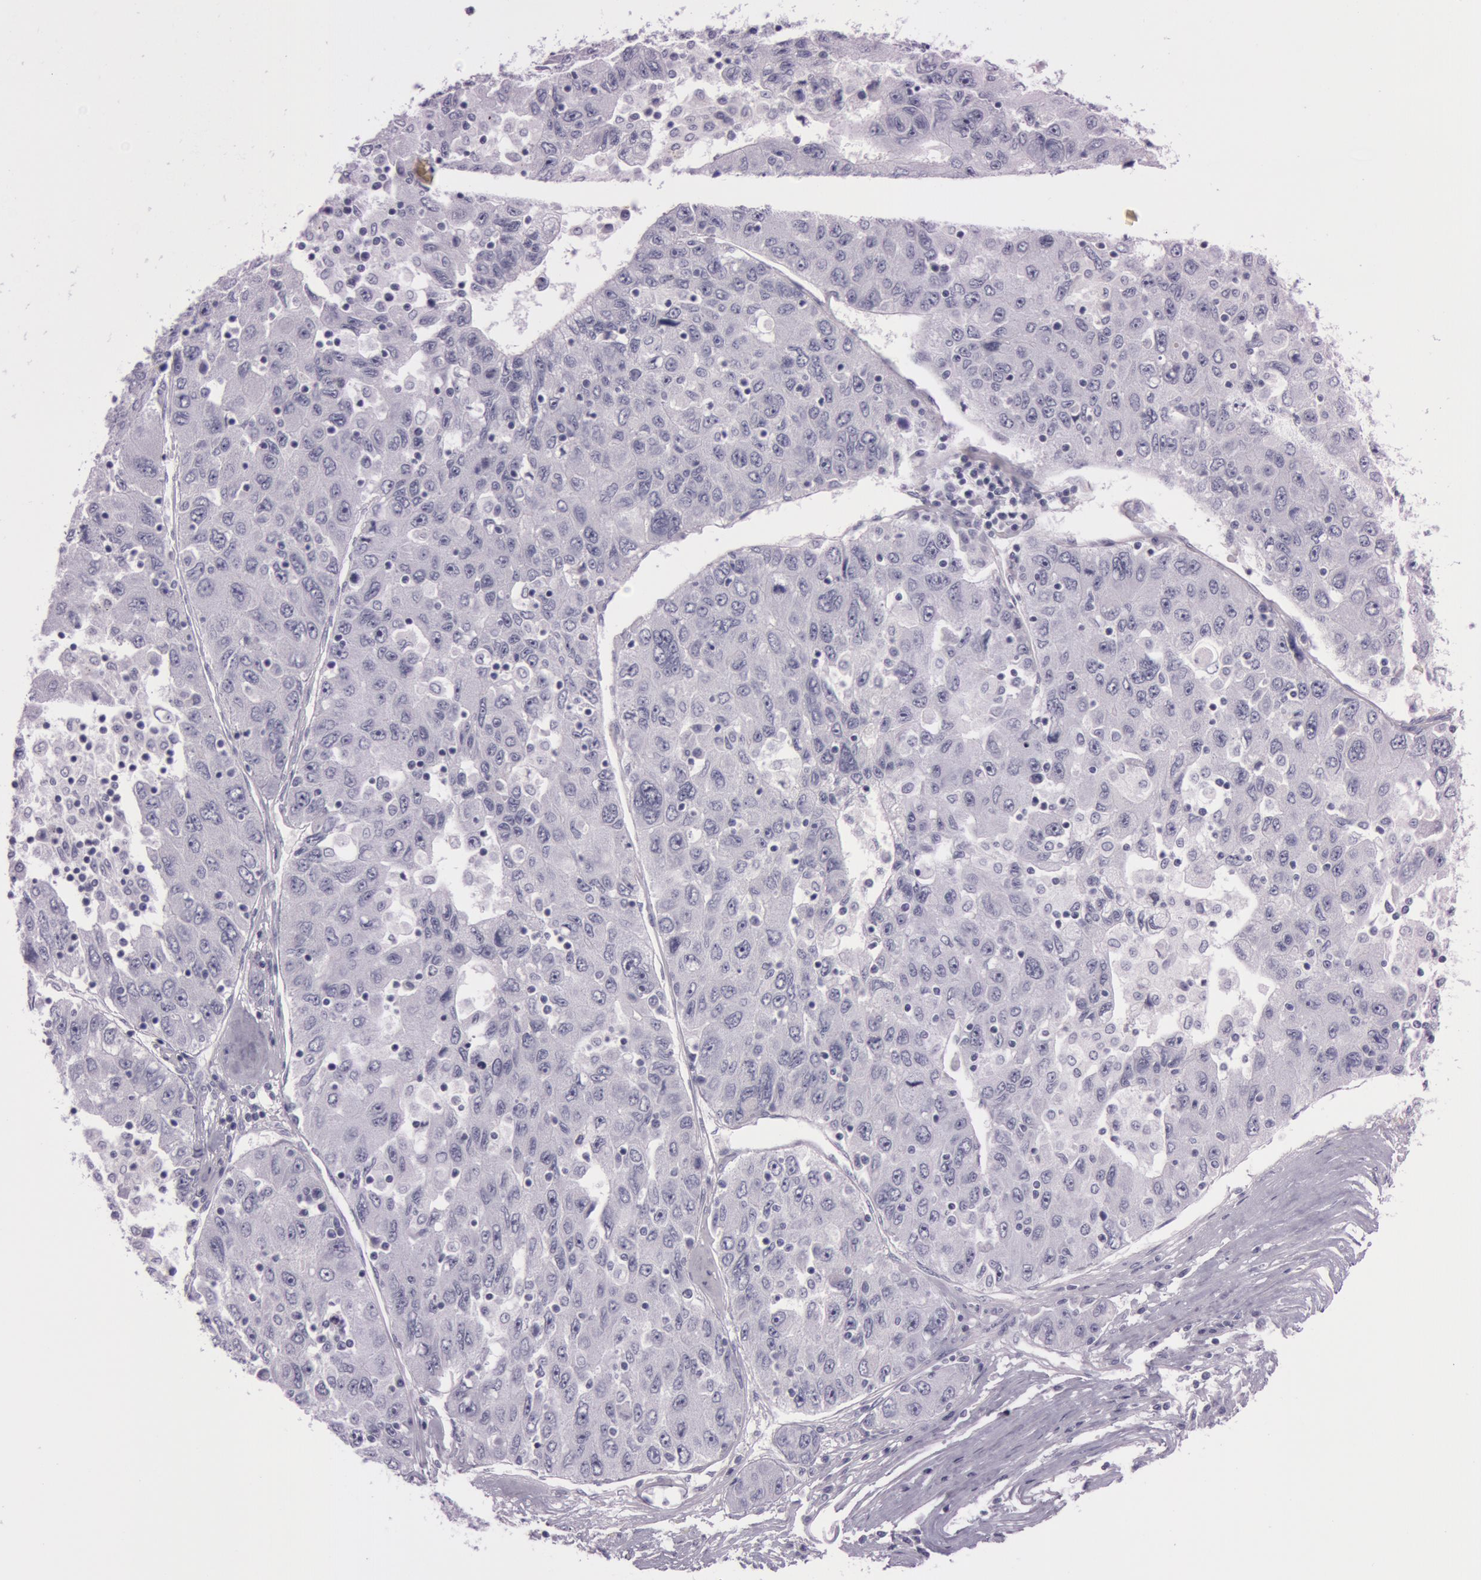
{"staining": {"intensity": "negative", "quantity": "none", "location": "none"}, "tissue": "liver cancer", "cell_type": "Tumor cells", "image_type": "cancer", "snomed": [{"axis": "morphology", "description": "Carcinoma, Hepatocellular, NOS"}, {"axis": "topography", "description": "Liver"}], "caption": "Immunohistochemical staining of hepatocellular carcinoma (liver) displays no significant expression in tumor cells. The staining was performed using DAB (3,3'-diaminobenzidine) to visualize the protein expression in brown, while the nuclei were stained in blue with hematoxylin (Magnification: 20x).", "gene": "S100A7", "patient": {"sex": "male", "age": 49}}